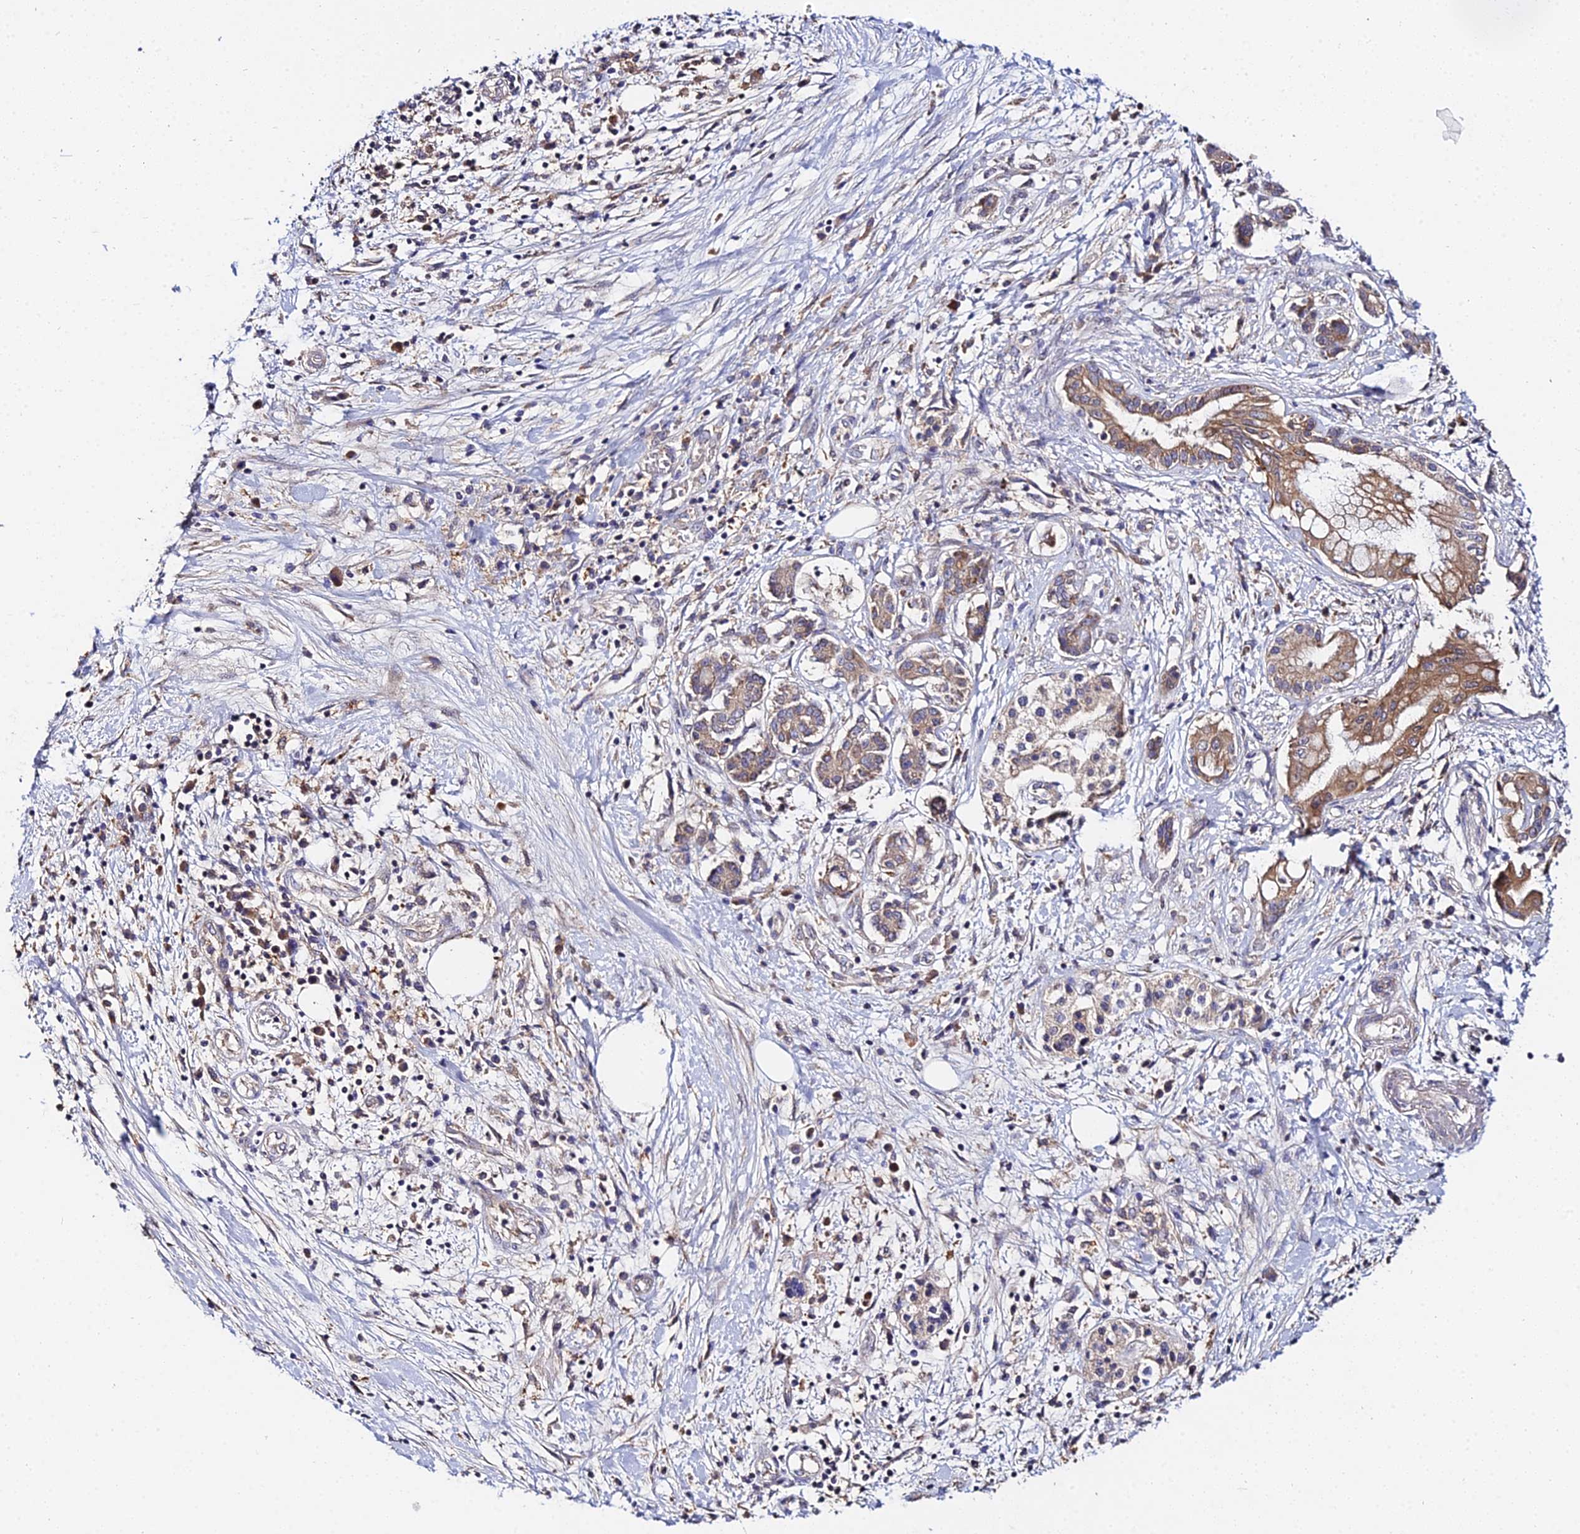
{"staining": {"intensity": "moderate", "quantity": ">75%", "location": "cytoplasmic/membranous"}, "tissue": "pancreatic cancer", "cell_type": "Tumor cells", "image_type": "cancer", "snomed": [{"axis": "morphology", "description": "Adenocarcinoma, NOS"}, {"axis": "topography", "description": "Pancreas"}], "caption": "This photomicrograph exhibits pancreatic cancer (adenocarcinoma) stained with immunohistochemistry to label a protein in brown. The cytoplasmic/membranous of tumor cells show moderate positivity for the protein. Nuclei are counter-stained blue.", "gene": "ZBED8", "patient": {"sex": "female", "age": 73}}